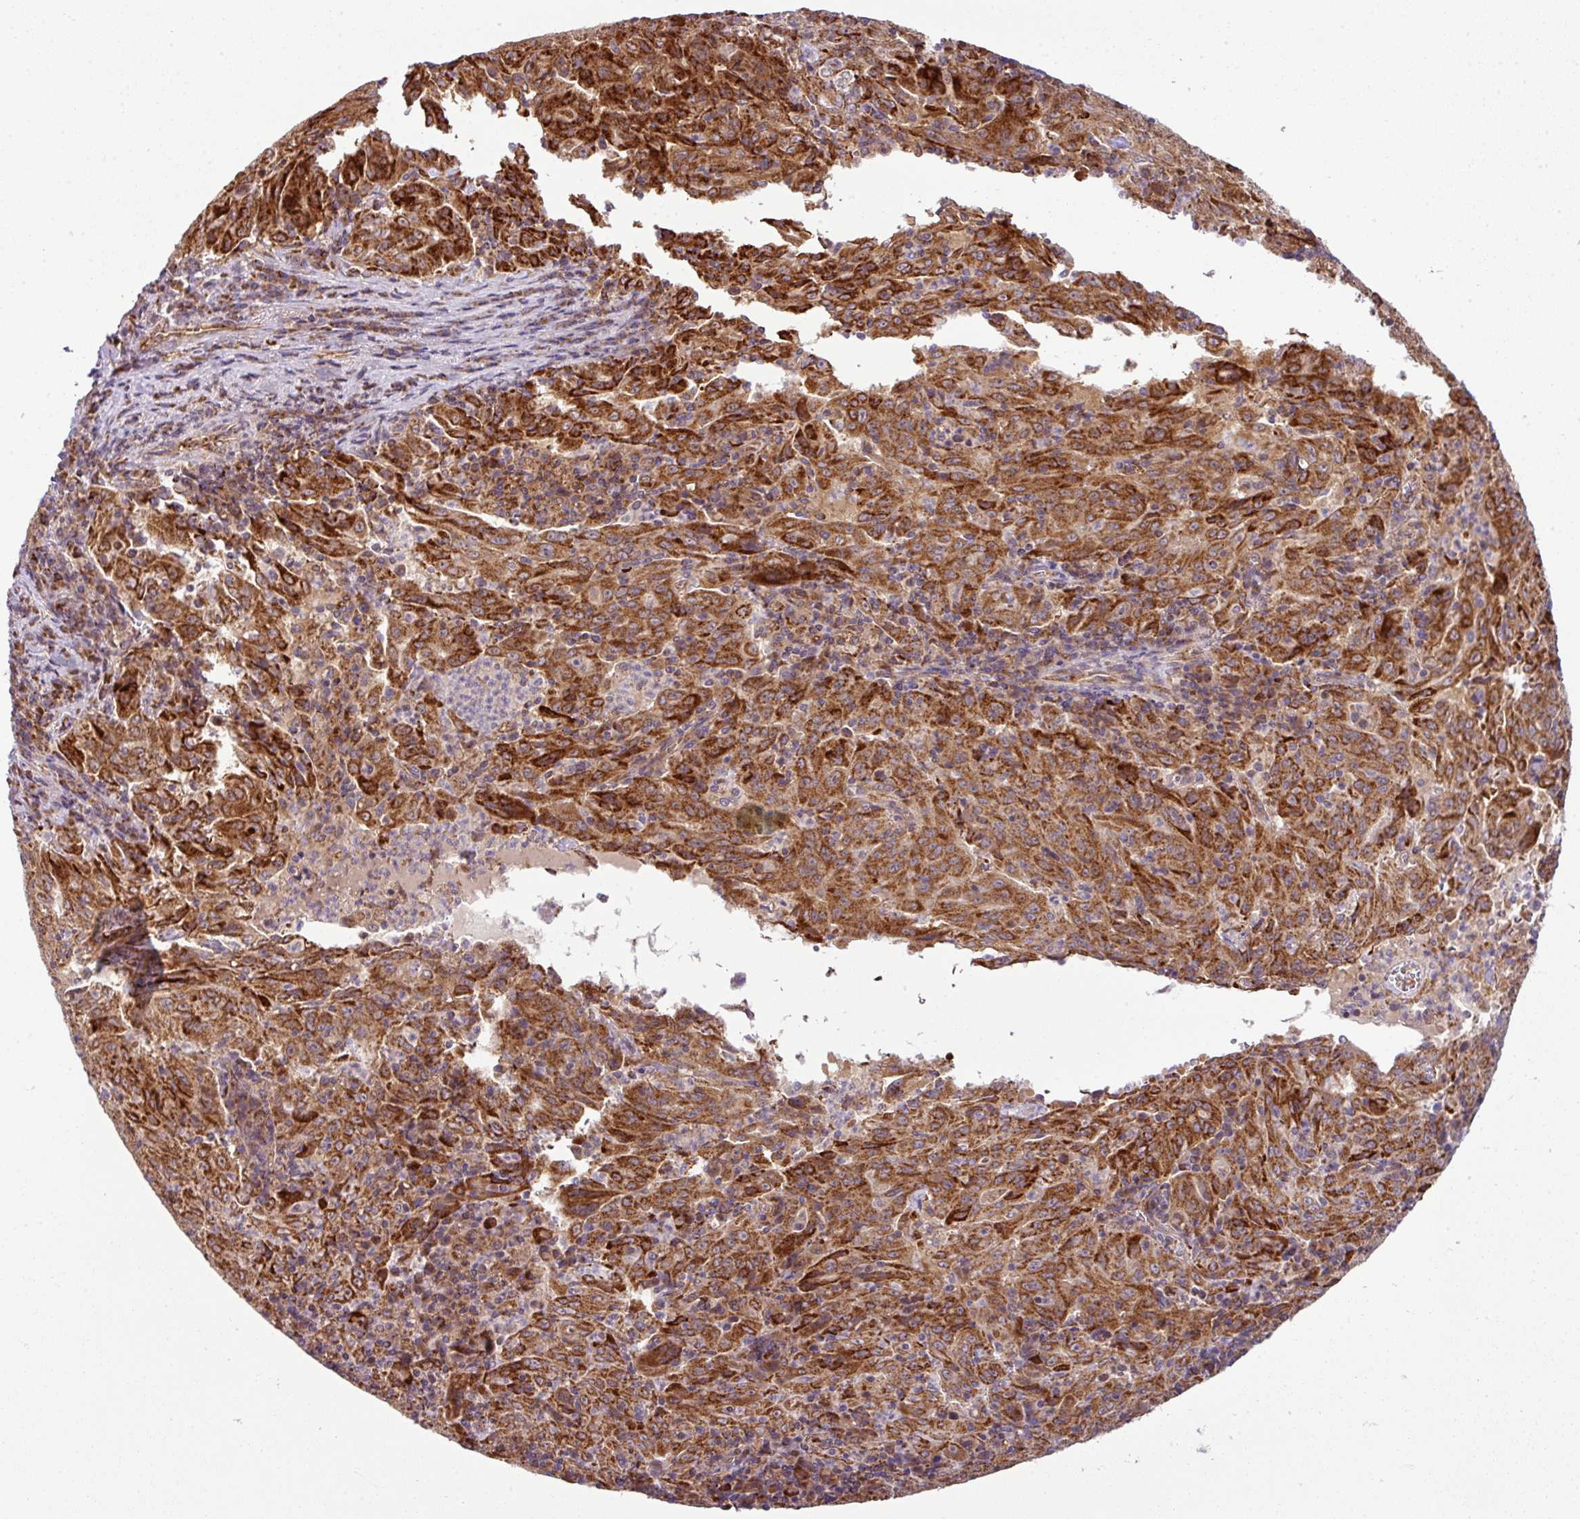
{"staining": {"intensity": "strong", "quantity": ">75%", "location": "cytoplasmic/membranous"}, "tissue": "pancreatic cancer", "cell_type": "Tumor cells", "image_type": "cancer", "snomed": [{"axis": "morphology", "description": "Adenocarcinoma, NOS"}, {"axis": "topography", "description": "Pancreas"}], "caption": "Immunohistochemical staining of human pancreatic cancer (adenocarcinoma) exhibits strong cytoplasmic/membranous protein expression in approximately >75% of tumor cells. Using DAB (brown) and hematoxylin (blue) stains, captured at high magnification using brightfield microscopy.", "gene": "PRELID3B", "patient": {"sex": "male", "age": 63}}